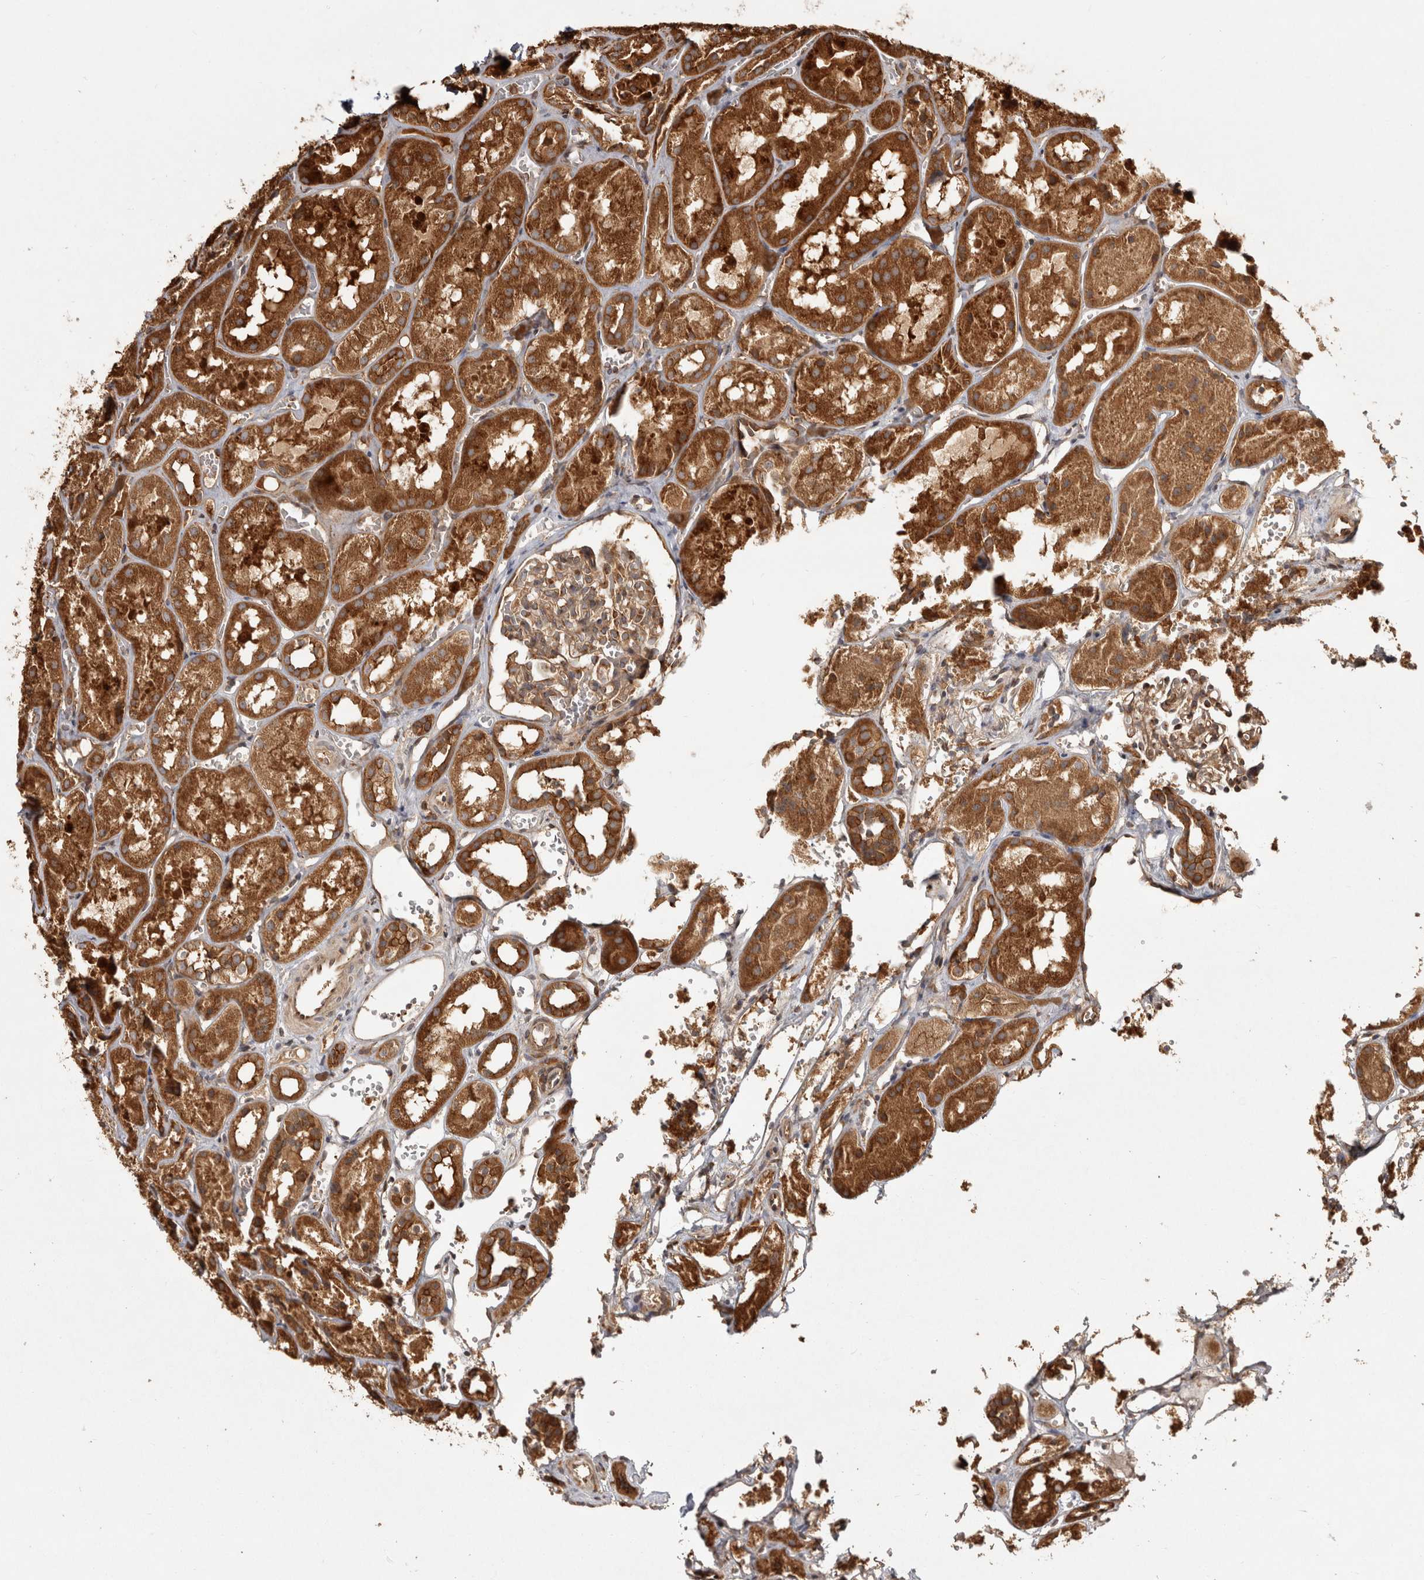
{"staining": {"intensity": "moderate", "quantity": ">75%", "location": "cytoplasmic/membranous"}, "tissue": "kidney", "cell_type": "Cells in glomeruli", "image_type": "normal", "snomed": [{"axis": "morphology", "description": "Normal tissue, NOS"}, {"axis": "topography", "description": "Kidney"}], "caption": "A high-resolution photomicrograph shows immunohistochemistry staining of unremarkable kidney, which demonstrates moderate cytoplasmic/membranous expression in about >75% of cells in glomeruli.", "gene": "CAMSAP2", "patient": {"sex": "male", "age": 16}}